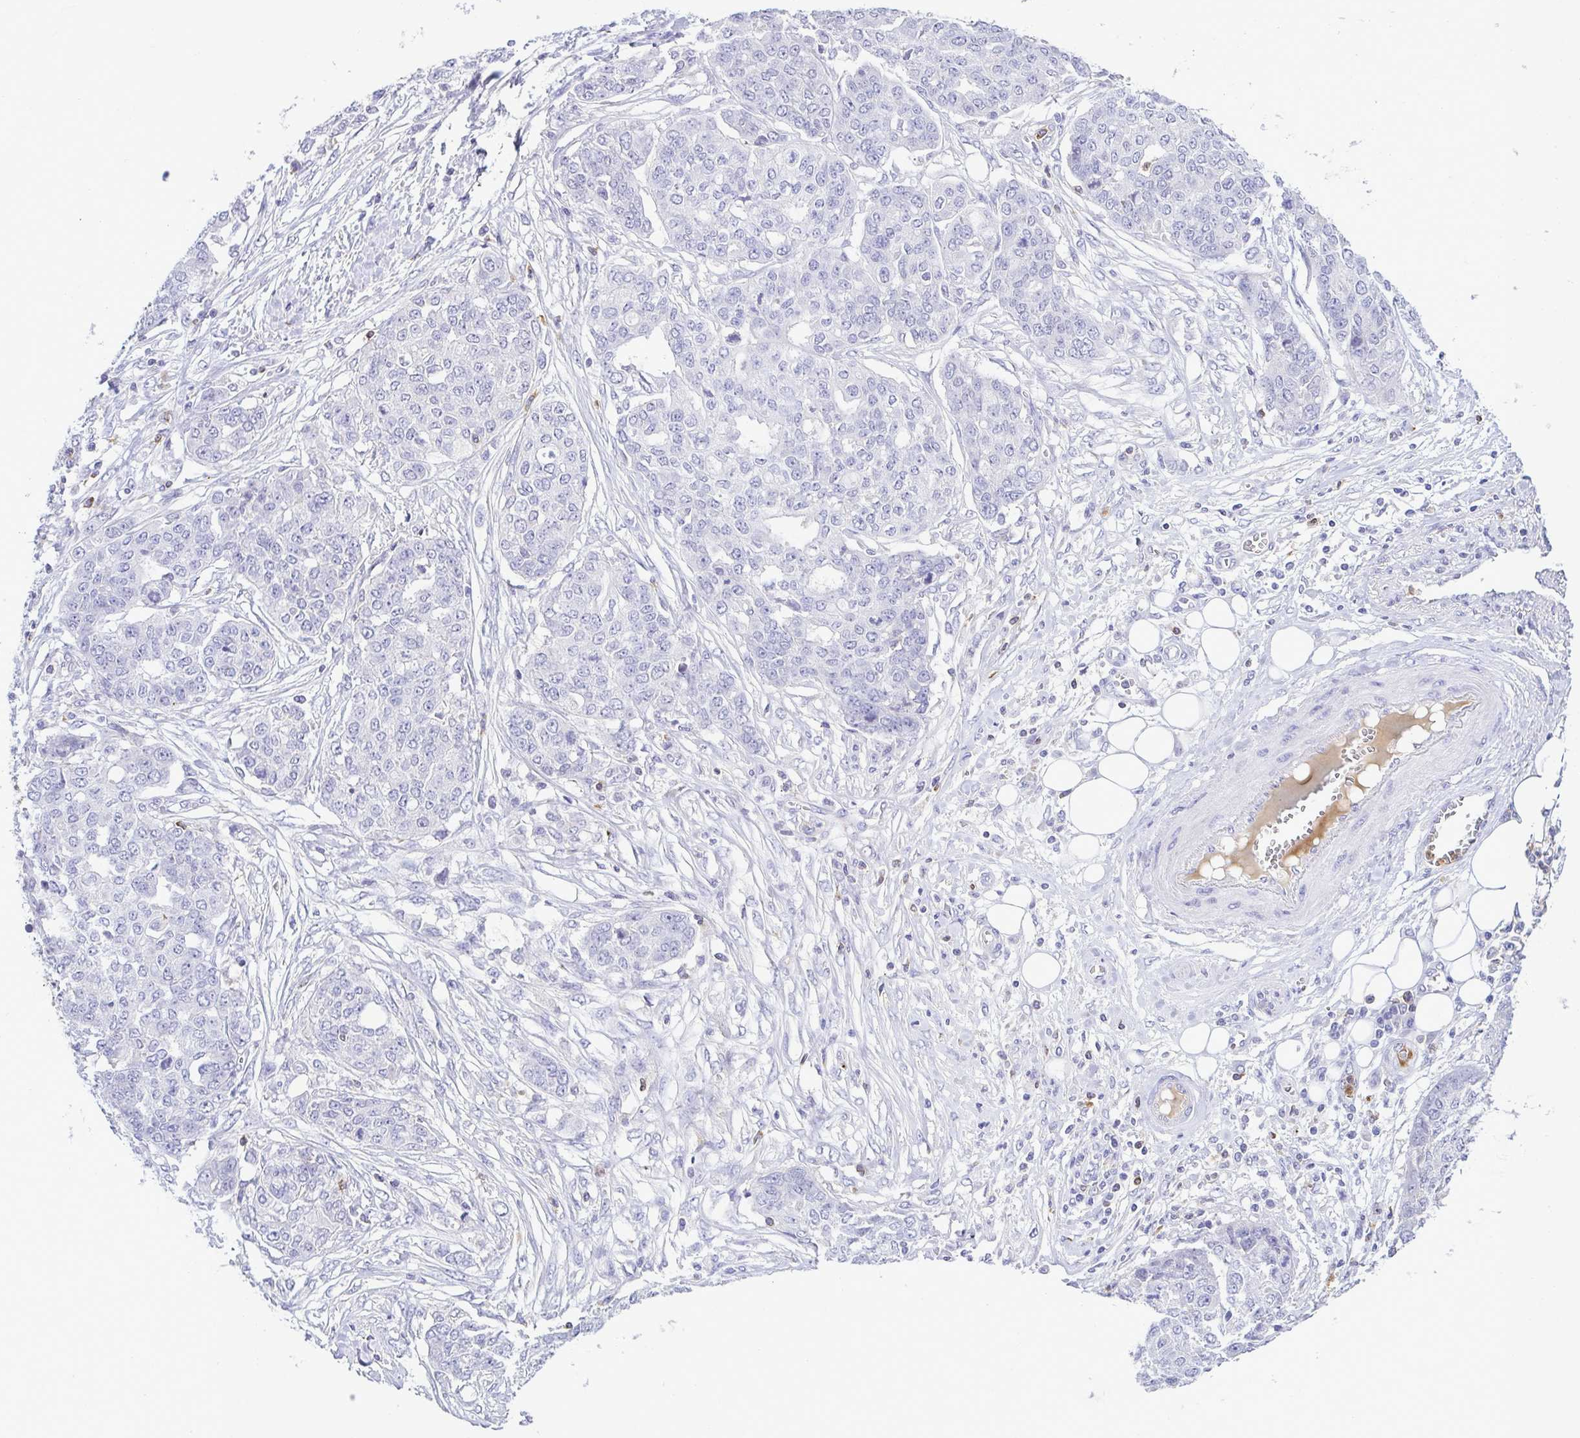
{"staining": {"intensity": "negative", "quantity": "none", "location": "none"}, "tissue": "ovarian cancer", "cell_type": "Tumor cells", "image_type": "cancer", "snomed": [{"axis": "morphology", "description": "Cystadenocarcinoma, serous, NOS"}, {"axis": "topography", "description": "Soft tissue"}, {"axis": "topography", "description": "Ovary"}], "caption": "Immunohistochemistry (IHC) of ovarian cancer reveals no positivity in tumor cells.", "gene": "PGLYRP1", "patient": {"sex": "female", "age": 57}}